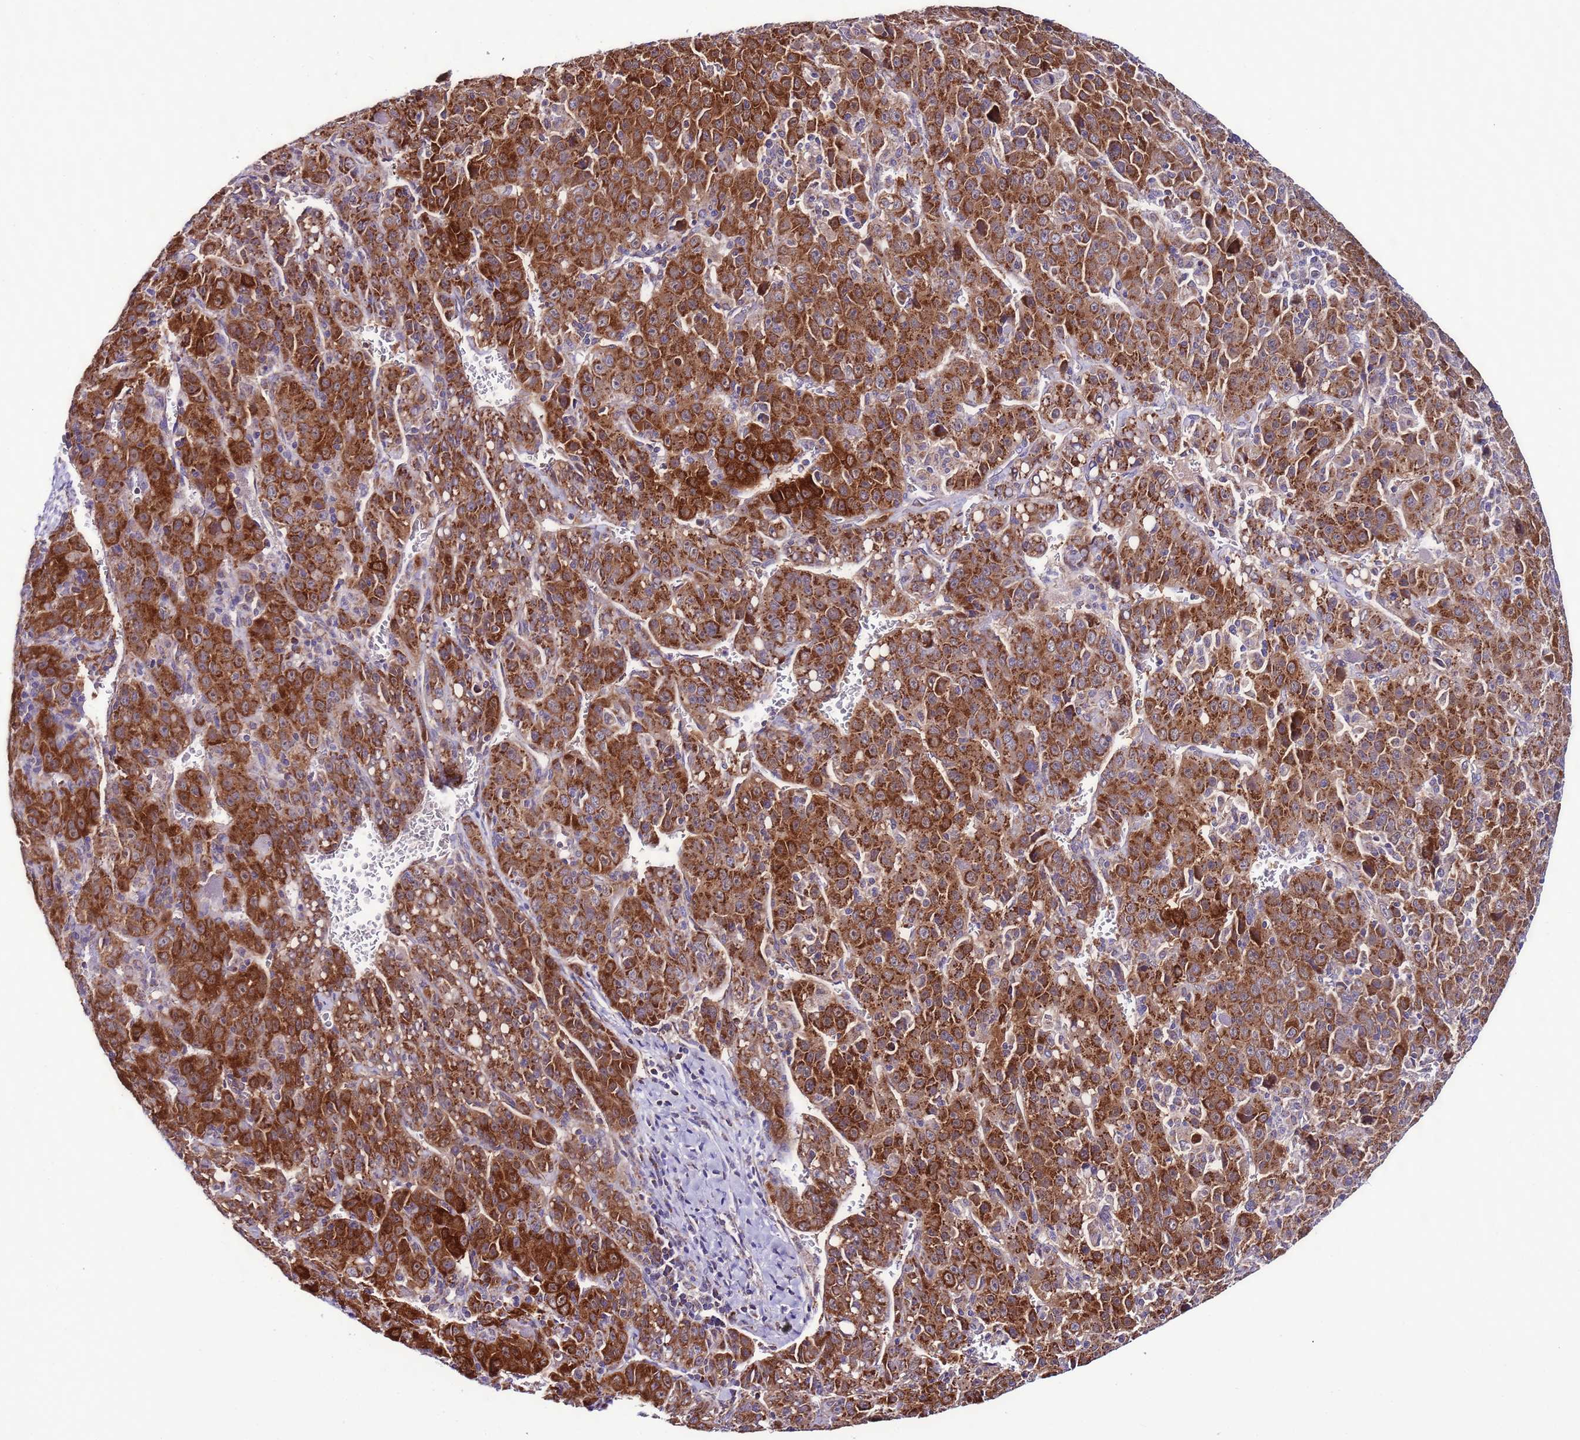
{"staining": {"intensity": "strong", "quantity": ">75%", "location": "cytoplasmic/membranous"}, "tissue": "liver cancer", "cell_type": "Tumor cells", "image_type": "cancer", "snomed": [{"axis": "morphology", "description": "Carcinoma, Hepatocellular, NOS"}, {"axis": "topography", "description": "Liver"}], "caption": "High-magnification brightfield microscopy of liver hepatocellular carcinoma stained with DAB (3,3'-diaminobenzidine) (brown) and counterstained with hematoxylin (blue). tumor cells exhibit strong cytoplasmic/membranous positivity is appreciated in about>75% of cells.", "gene": "UEVLD", "patient": {"sex": "female", "age": 53}}